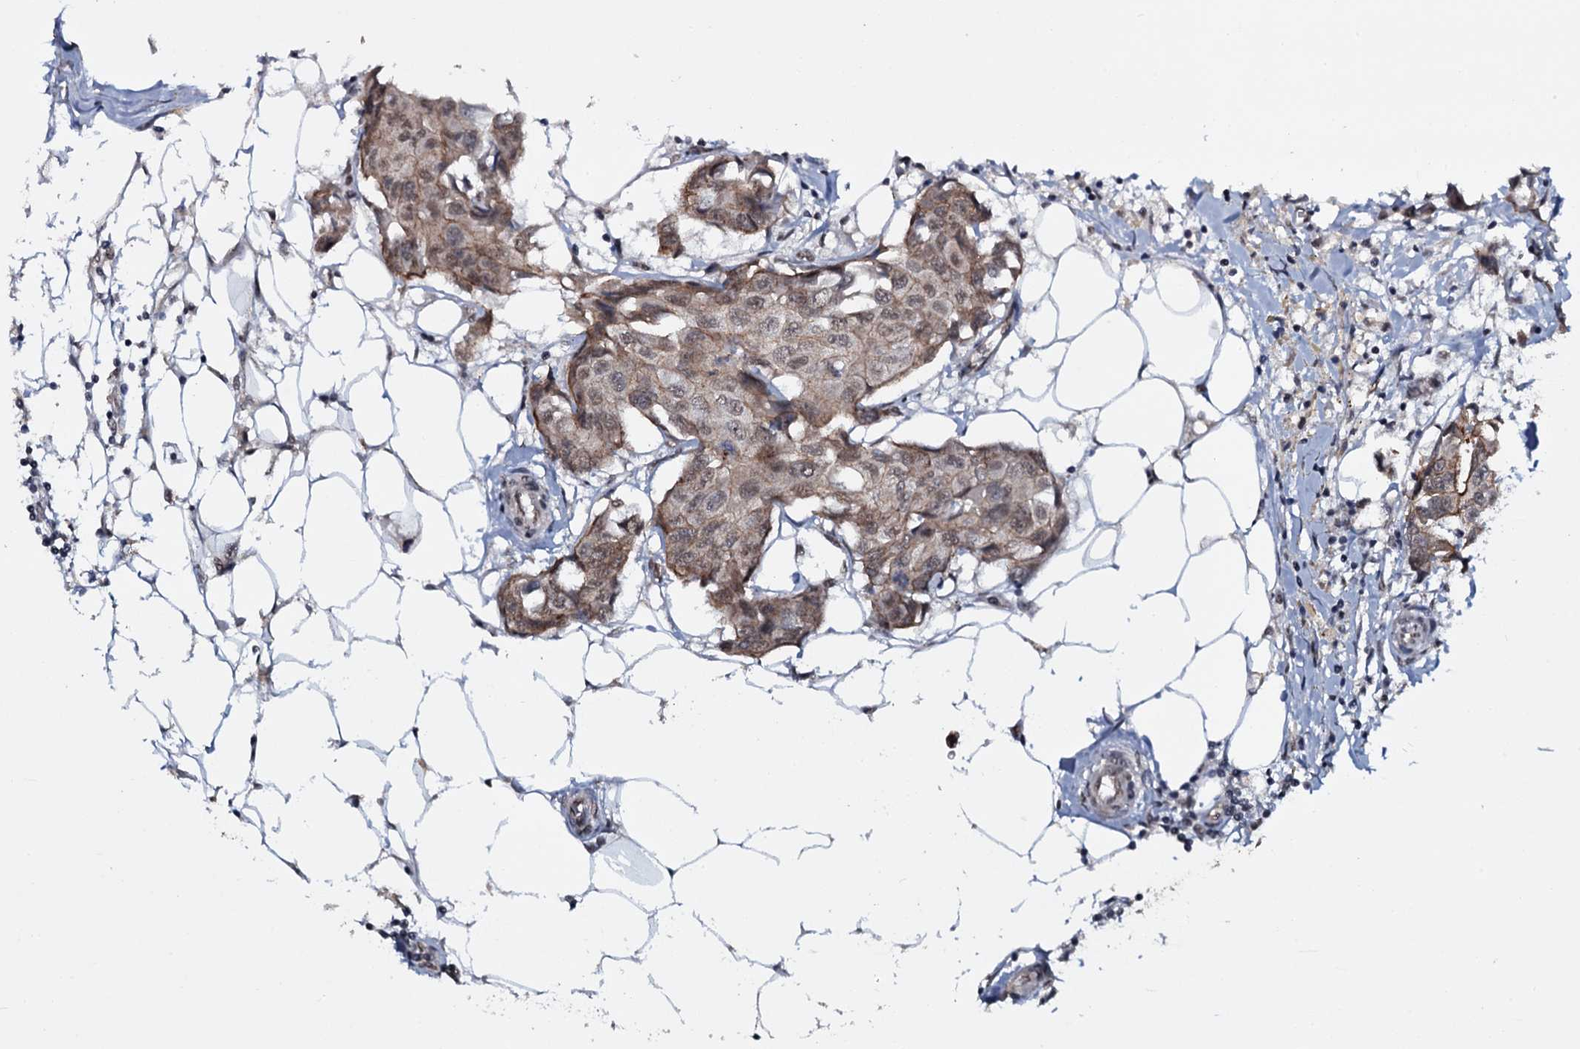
{"staining": {"intensity": "weak", "quantity": "25%-75%", "location": "cytoplasmic/membranous,nuclear"}, "tissue": "breast cancer", "cell_type": "Tumor cells", "image_type": "cancer", "snomed": [{"axis": "morphology", "description": "Duct carcinoma"}, {"axis": "topography", "description": "Breast"}], "caption": "Breast intraductal carcinoma was stained to show a protein in brown. There is low levels of weak cytoplasmic/membranous and nuclear expression in approximately 25%-75% of tumor cells.", "gene": "SH2D4B", "patient": {"sex": "female", "age": 80}}